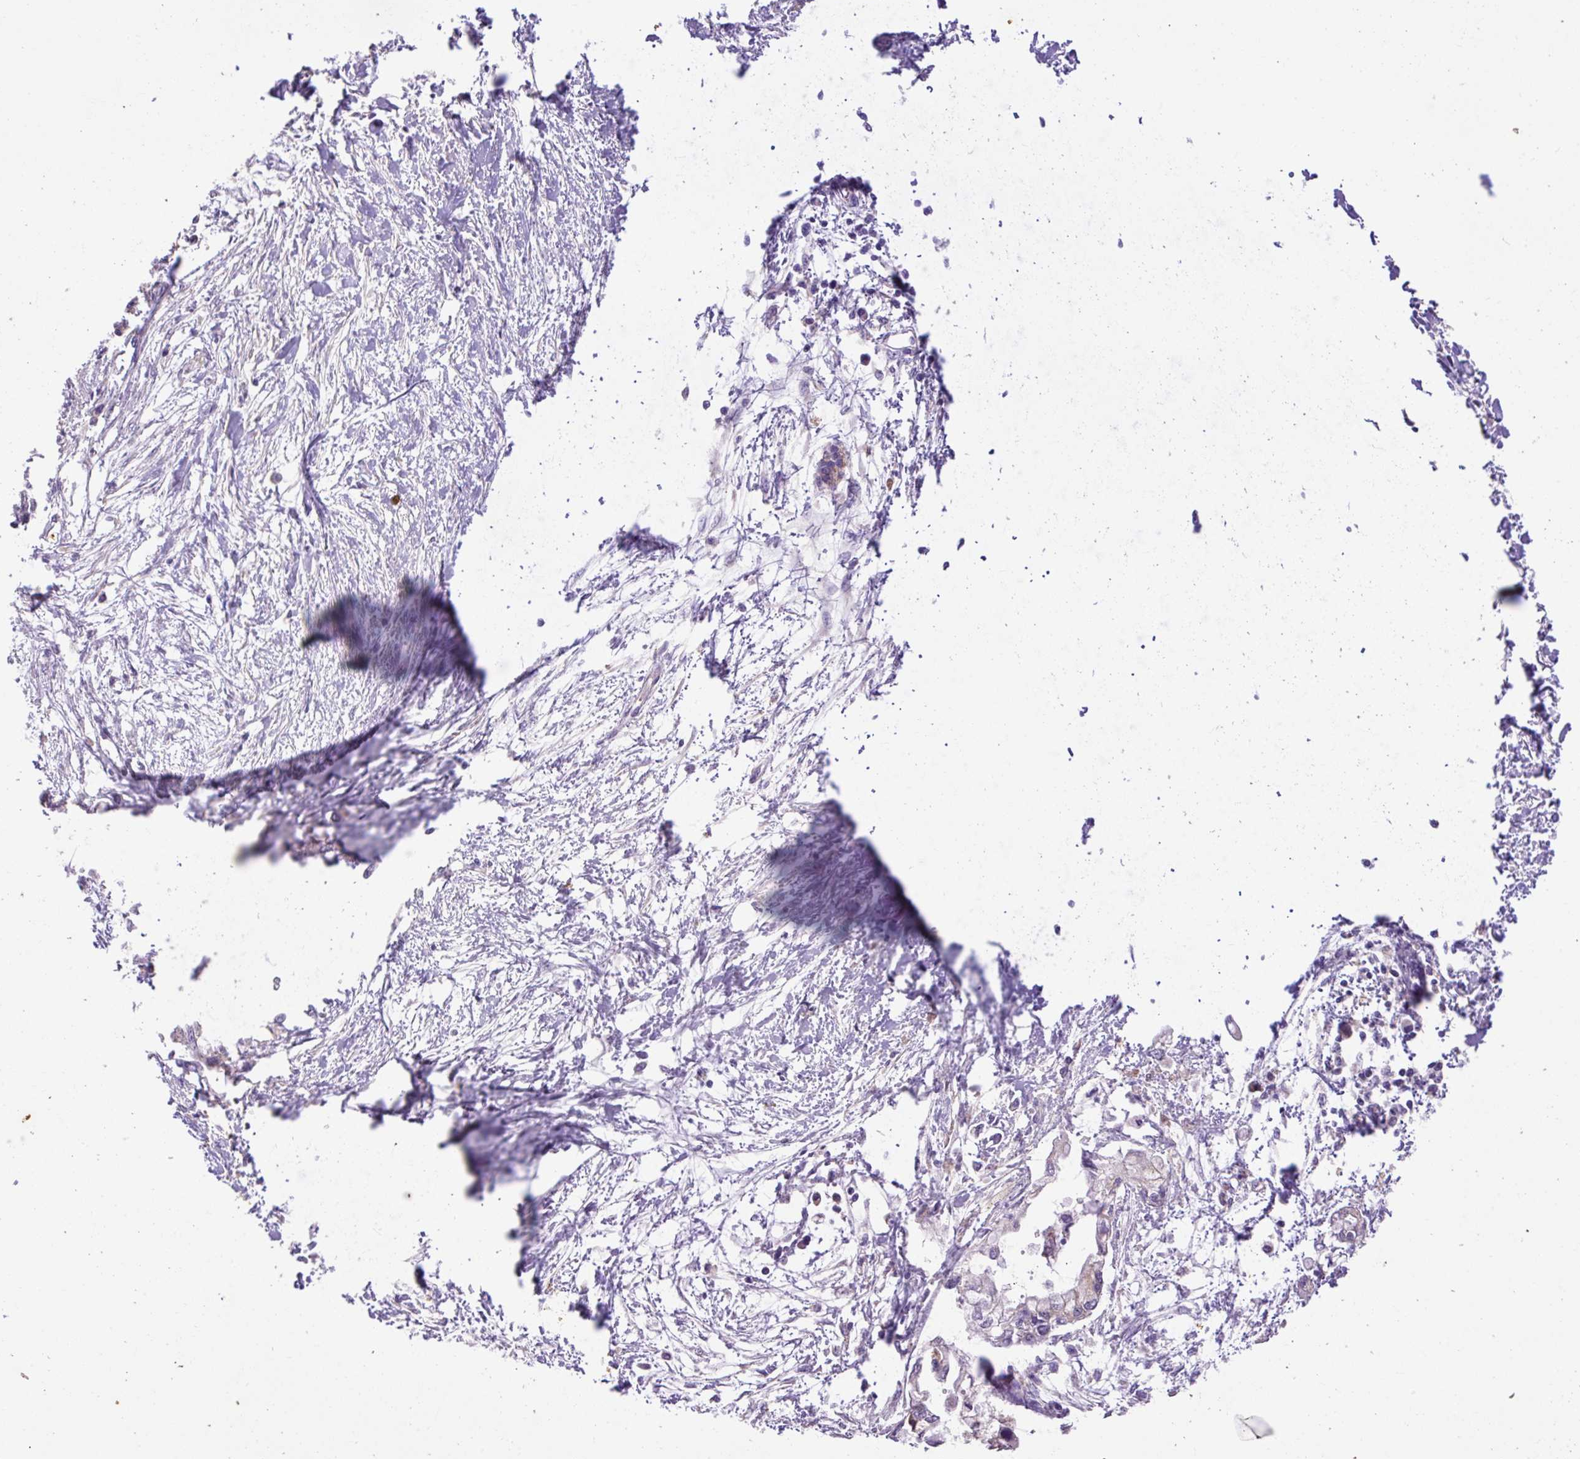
{"staining": {"intensity": "moderate", "quantity": "25%-75%", "location": "cytoplasmic/membranous"}, "tissue": "pancreatic cancer", "cell_type": "Tumor cells", "image_type": "cancer", "snomed": [{"axis": "morphology", "description": "Adenocarcinoma, NOS"}, {"axis": "topography", "description": "Pancreas"}], "caption": "Pancreatic cancer stained with DAB (3,3'-diaminobenzidine) immunohistochemistry (IHC) shows medium levels of moderate cytoplasmic/membranous staining in approximately 25%-75% of tumor cells. (DAB = brown stain, brightfield microscopy at high magnification).", "gene": "ABR", "patient": {"sex": "male", "age": 48}}